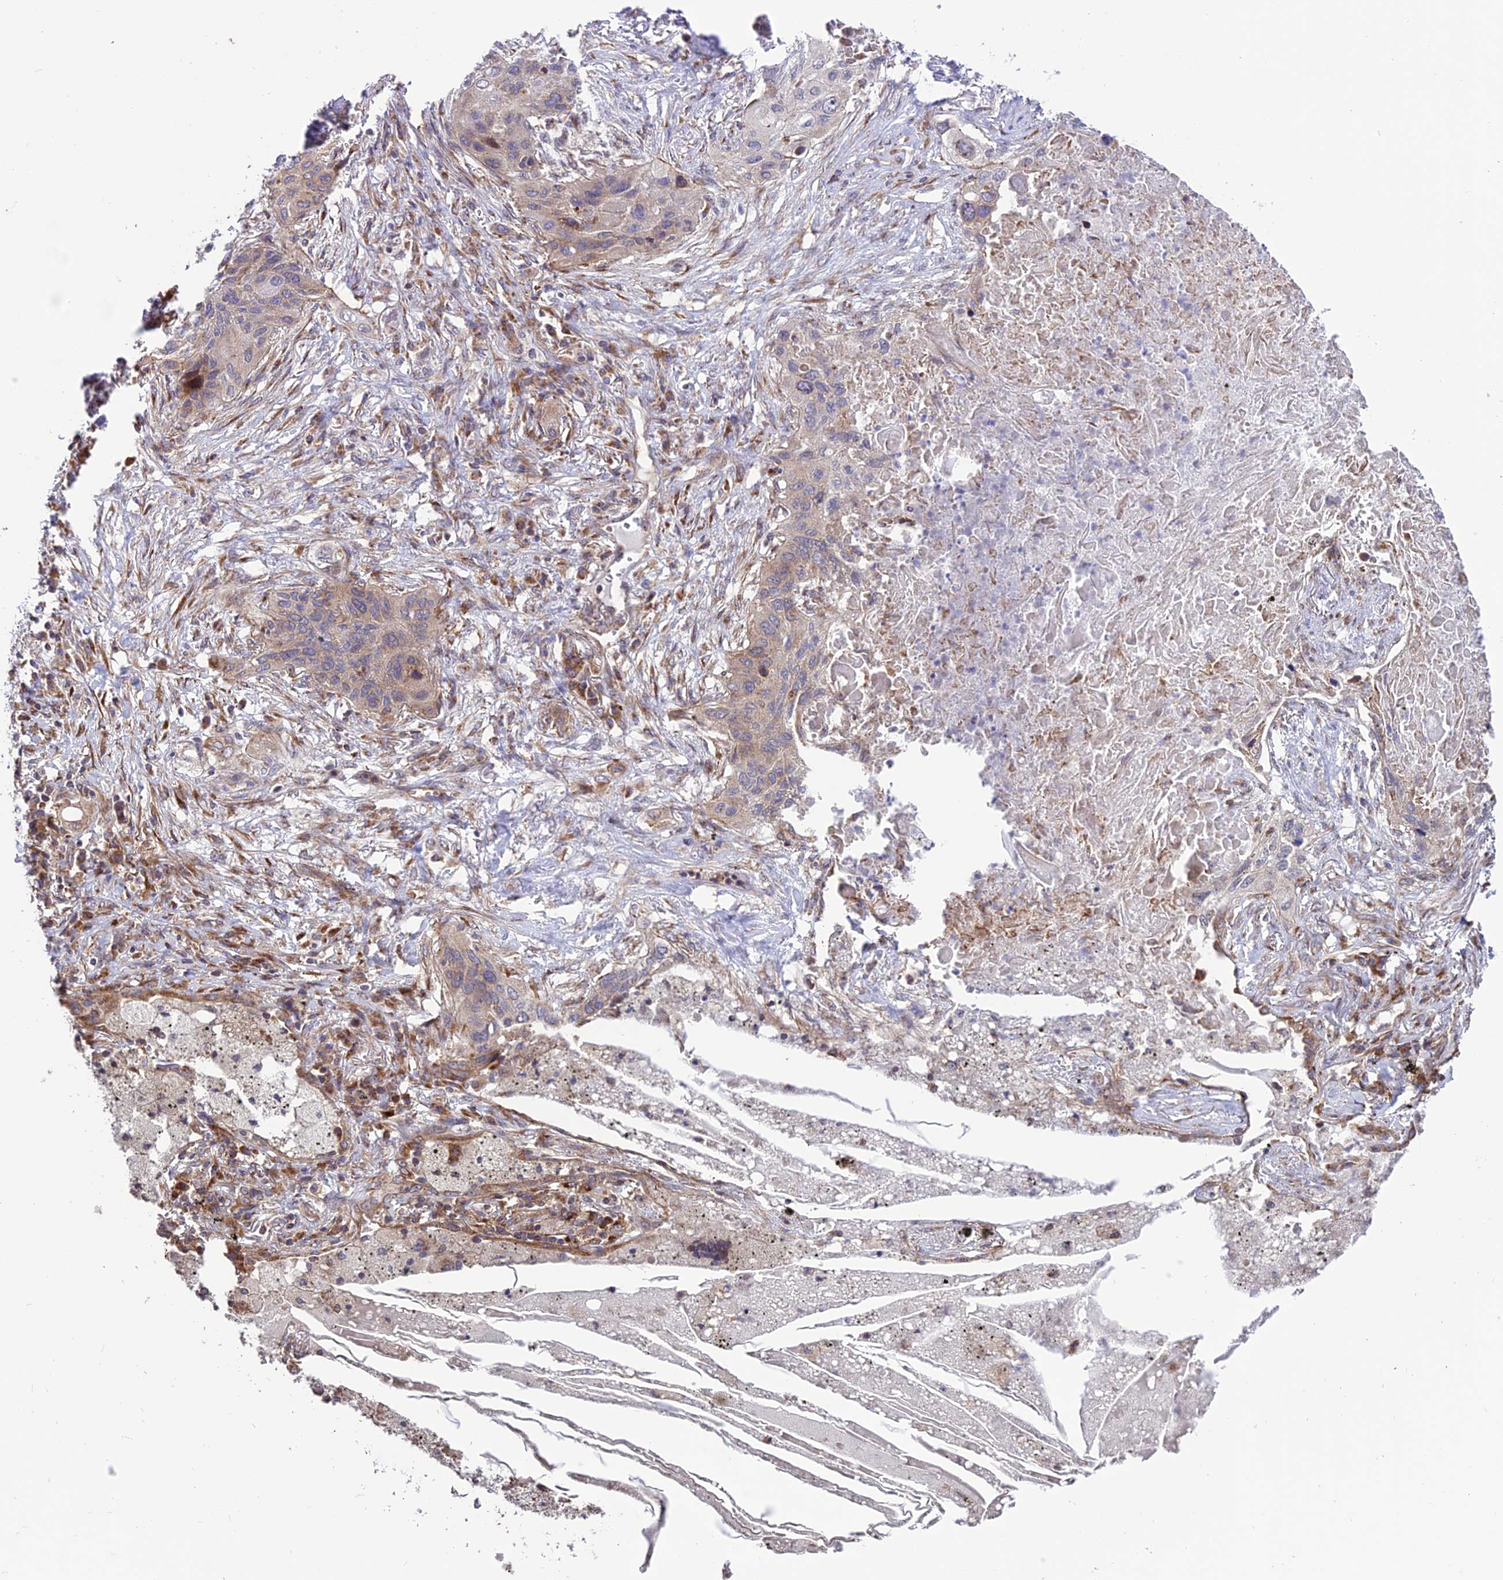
{"staining": {"intensity": "moderate", "quantity": "<25%", "location": "cytoplasmic/membranous"}, "tissue": "lung cancer", "cell_type": "Tumor cells", "image_type": "cancer", "snomed": [{"axis": "morphology", "description": "Squamous cell carcinoma, NOS"}, {"axis": "topography", "description": "Lung"}], "caption": "Lung squamous cell carcinoma tissue demonstrates moderate cytoplasmic/membranous expression in approximately <25% of tumor cells", "gene": "TNIP3", "patient": {"sex": "female", "age": 63}}